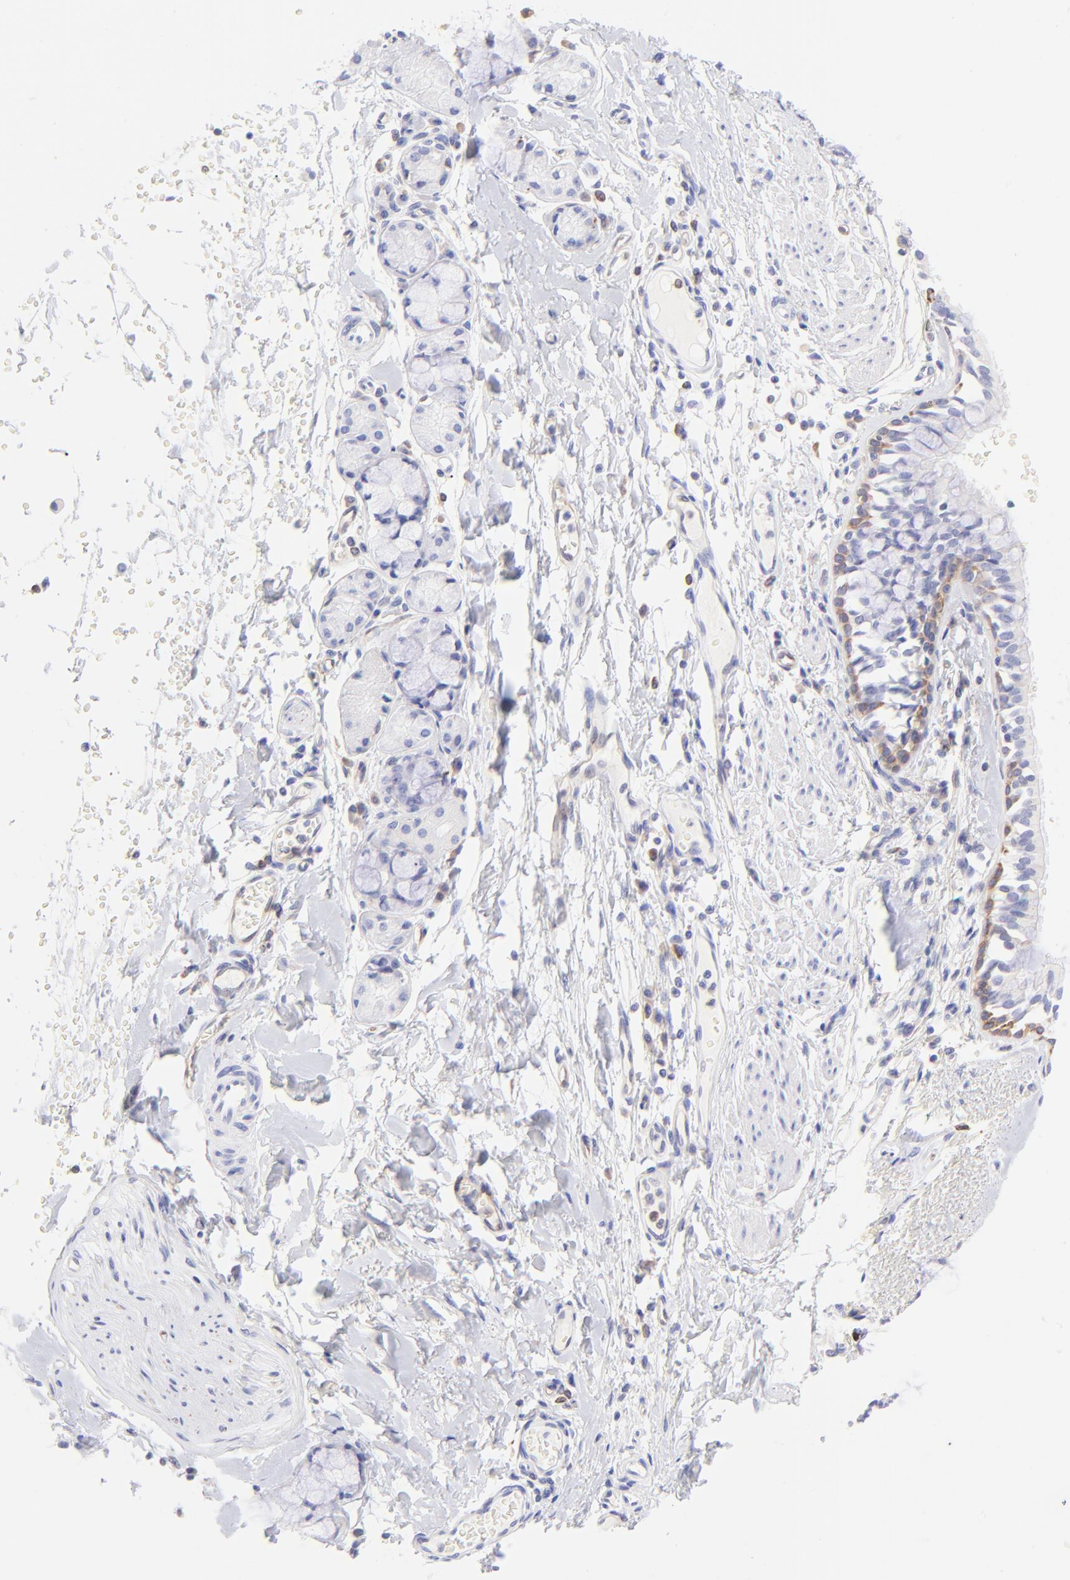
{"staining": {"intensity": "moderate", "quantity": "<25%", "location": "cytoplasmic/membranous"}, "tissue": "bronchus", "cell_type": "Respiratory epithelial cells", "image_type": "normal", "snomed": [{"axis": "morphology", "description": "Normal tissue, NOS"}, {"axis": "topography", "description": "Bronchus"}, {"axis": "topography", "description": "Lung"}], "caption": "Immunohistochemical staining of benign human bronchus shows low levels of moderate cytoplasmic/membranous expression in about <25% of respiratory epithelial cells.", "gene": "IRAG2", "patient": {"sex": "female", "age": 56}}